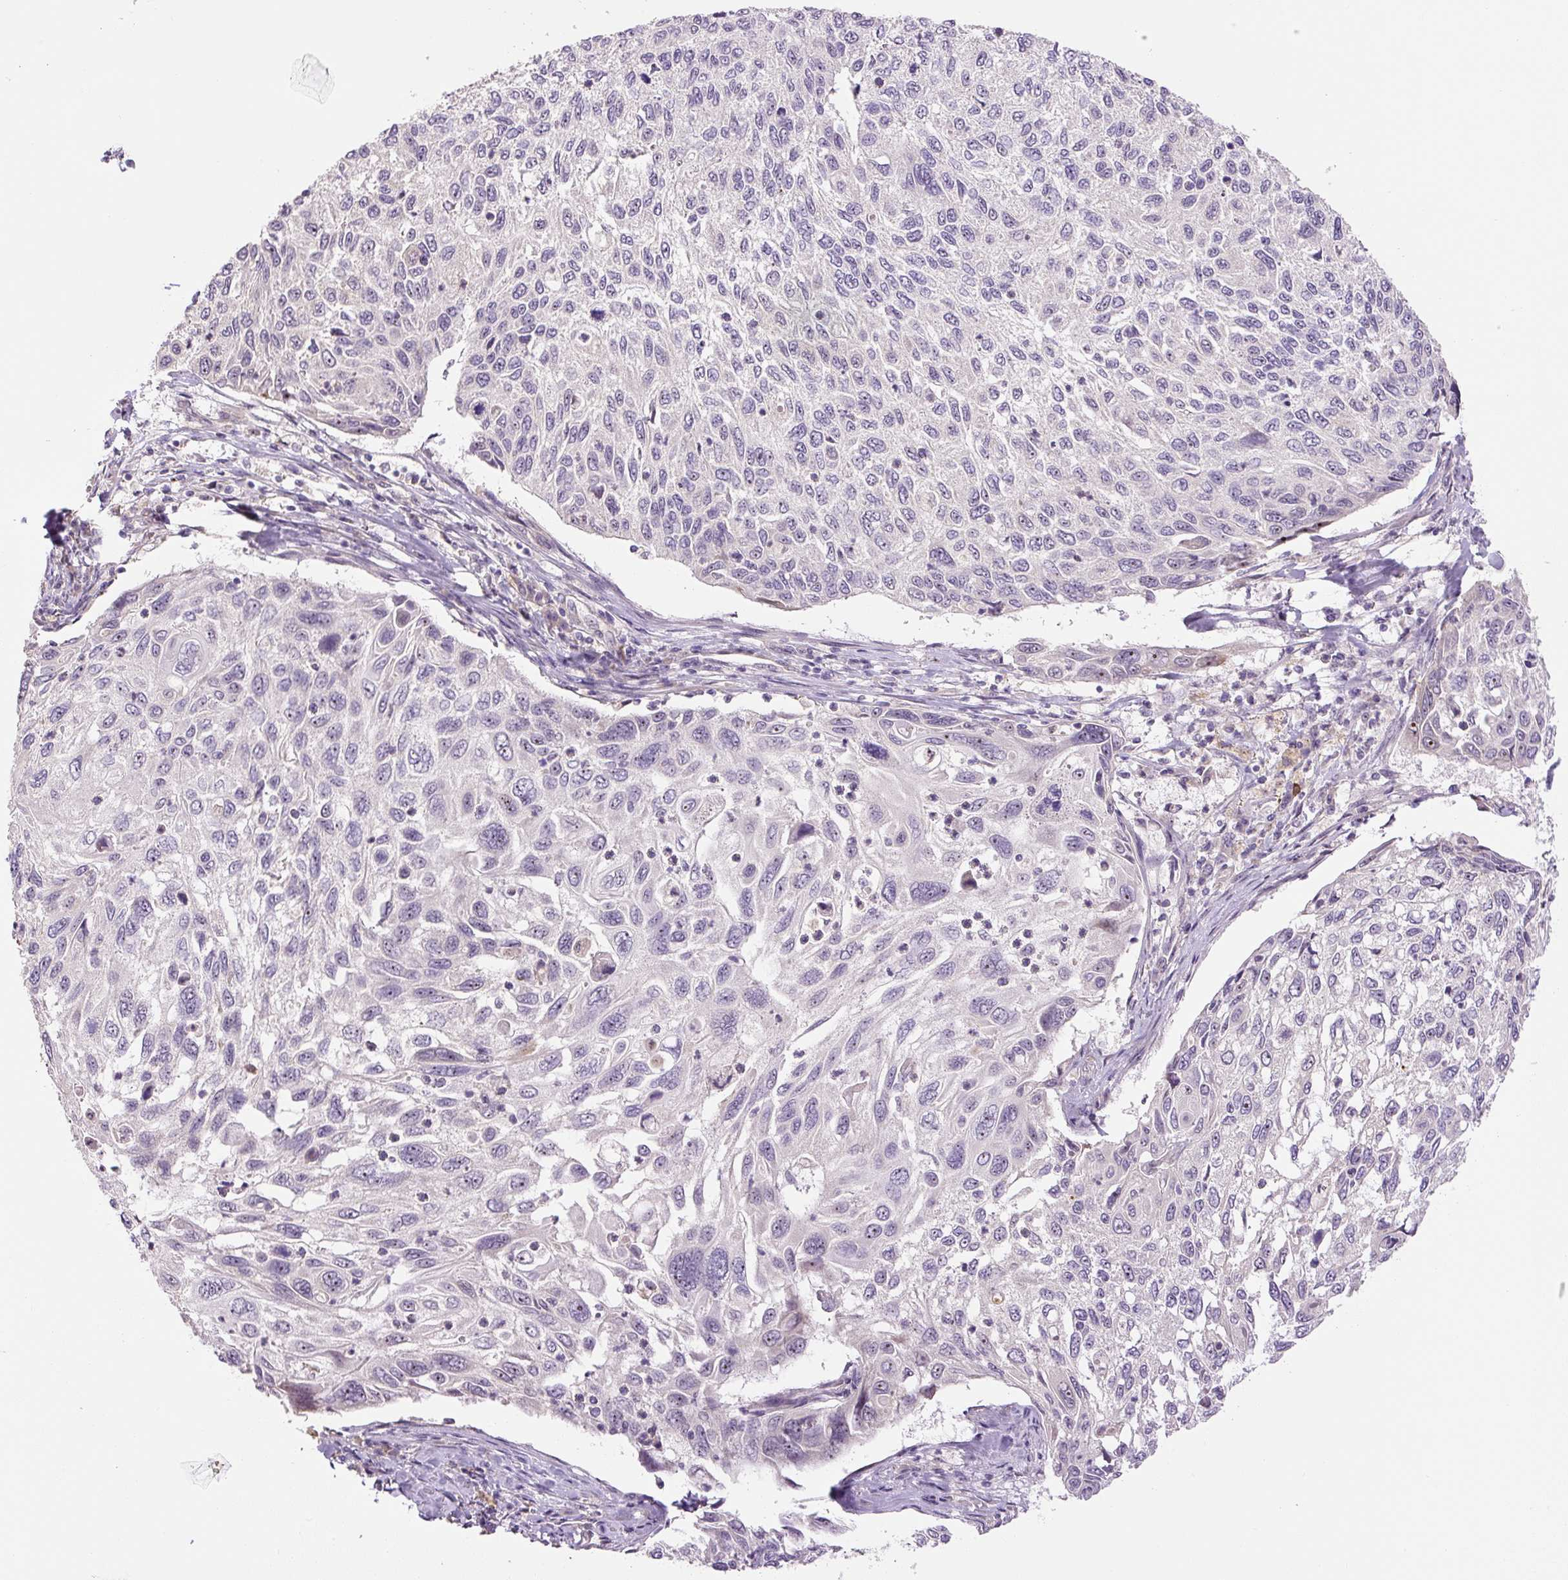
{"staining": {"intensity": "negative", "quantity": "none", "location": "none"}, "tissue": "cervical cancer", "cell_type": "Tumor cells", "image_type": "cancer", "snomed": [{"axis": "morphology", "description": "Squamous cell carcinoma, NOS"}, {"axis": "topography", "description": "Cervix"}], "caption": "Tumor cells are negative for protein expression in human cervical cancer (squamous cell carcinoma). (DAB (3,3'-diaminobenzidine) immunohistochemistry with hematoxylin counter stain).", "gene": "TMEM151B", "patient": {"sex": "female", "age": 70}}